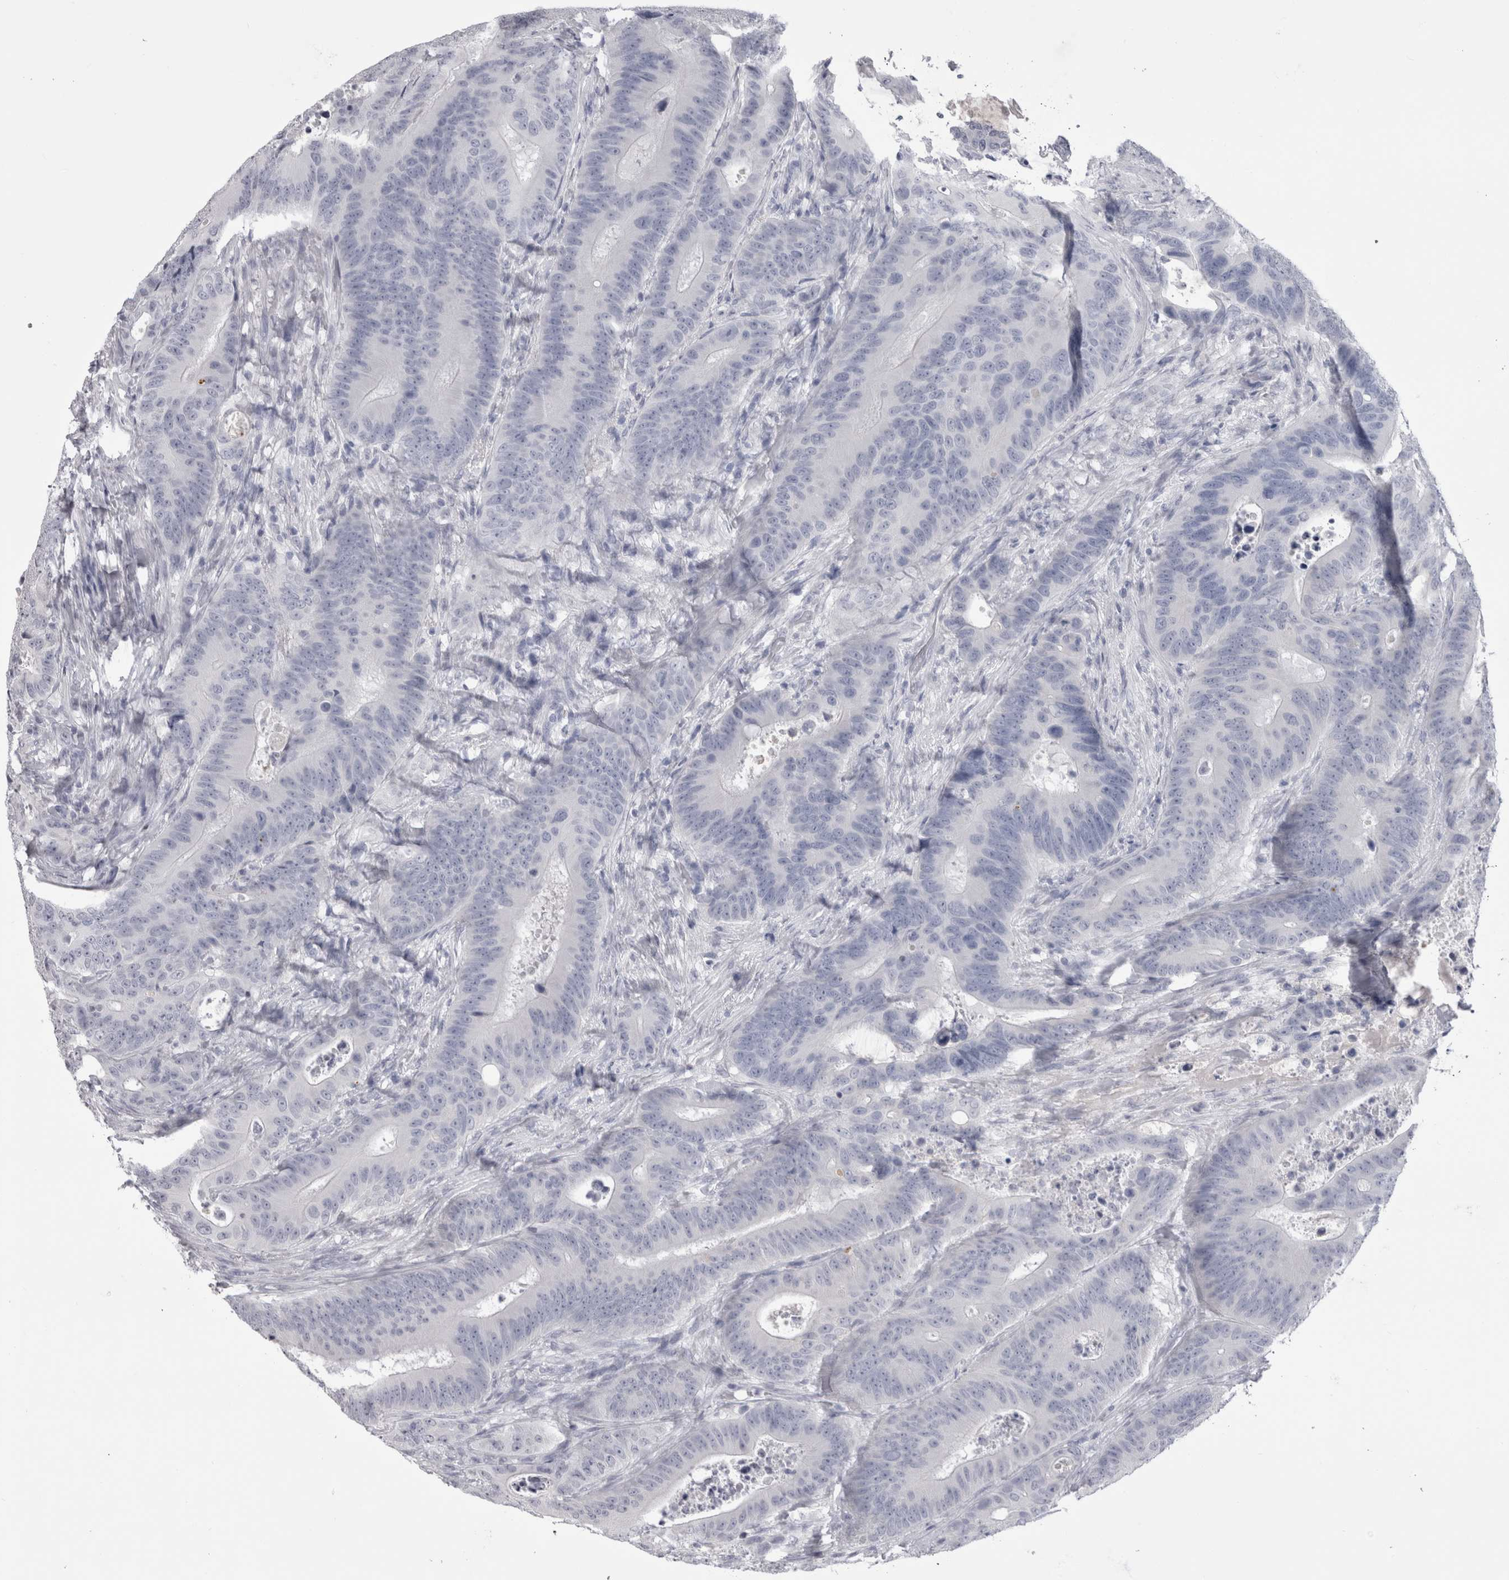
{"staining": {"intensity": "negative", "quantity": "none", "location": "none"}, "tissue": "colorectal cancer", "cell_type": "Tumor cells", "image_type": "cancer", "snomed": [{"axis": "morphology", "description": "Adenocarcinoma, NOS"}, {"axis": "topography", "description": "Colon"}], "caption": "Colorectal cancer was stained to show a protein in brown. There is no significant staining in tumor cells. (DAB (3,3'-diaminobenzidine) IHC with hematoxylin counter stain).", "gene": "ADAM2", "patient": {"sex": "male", "age": 83}}